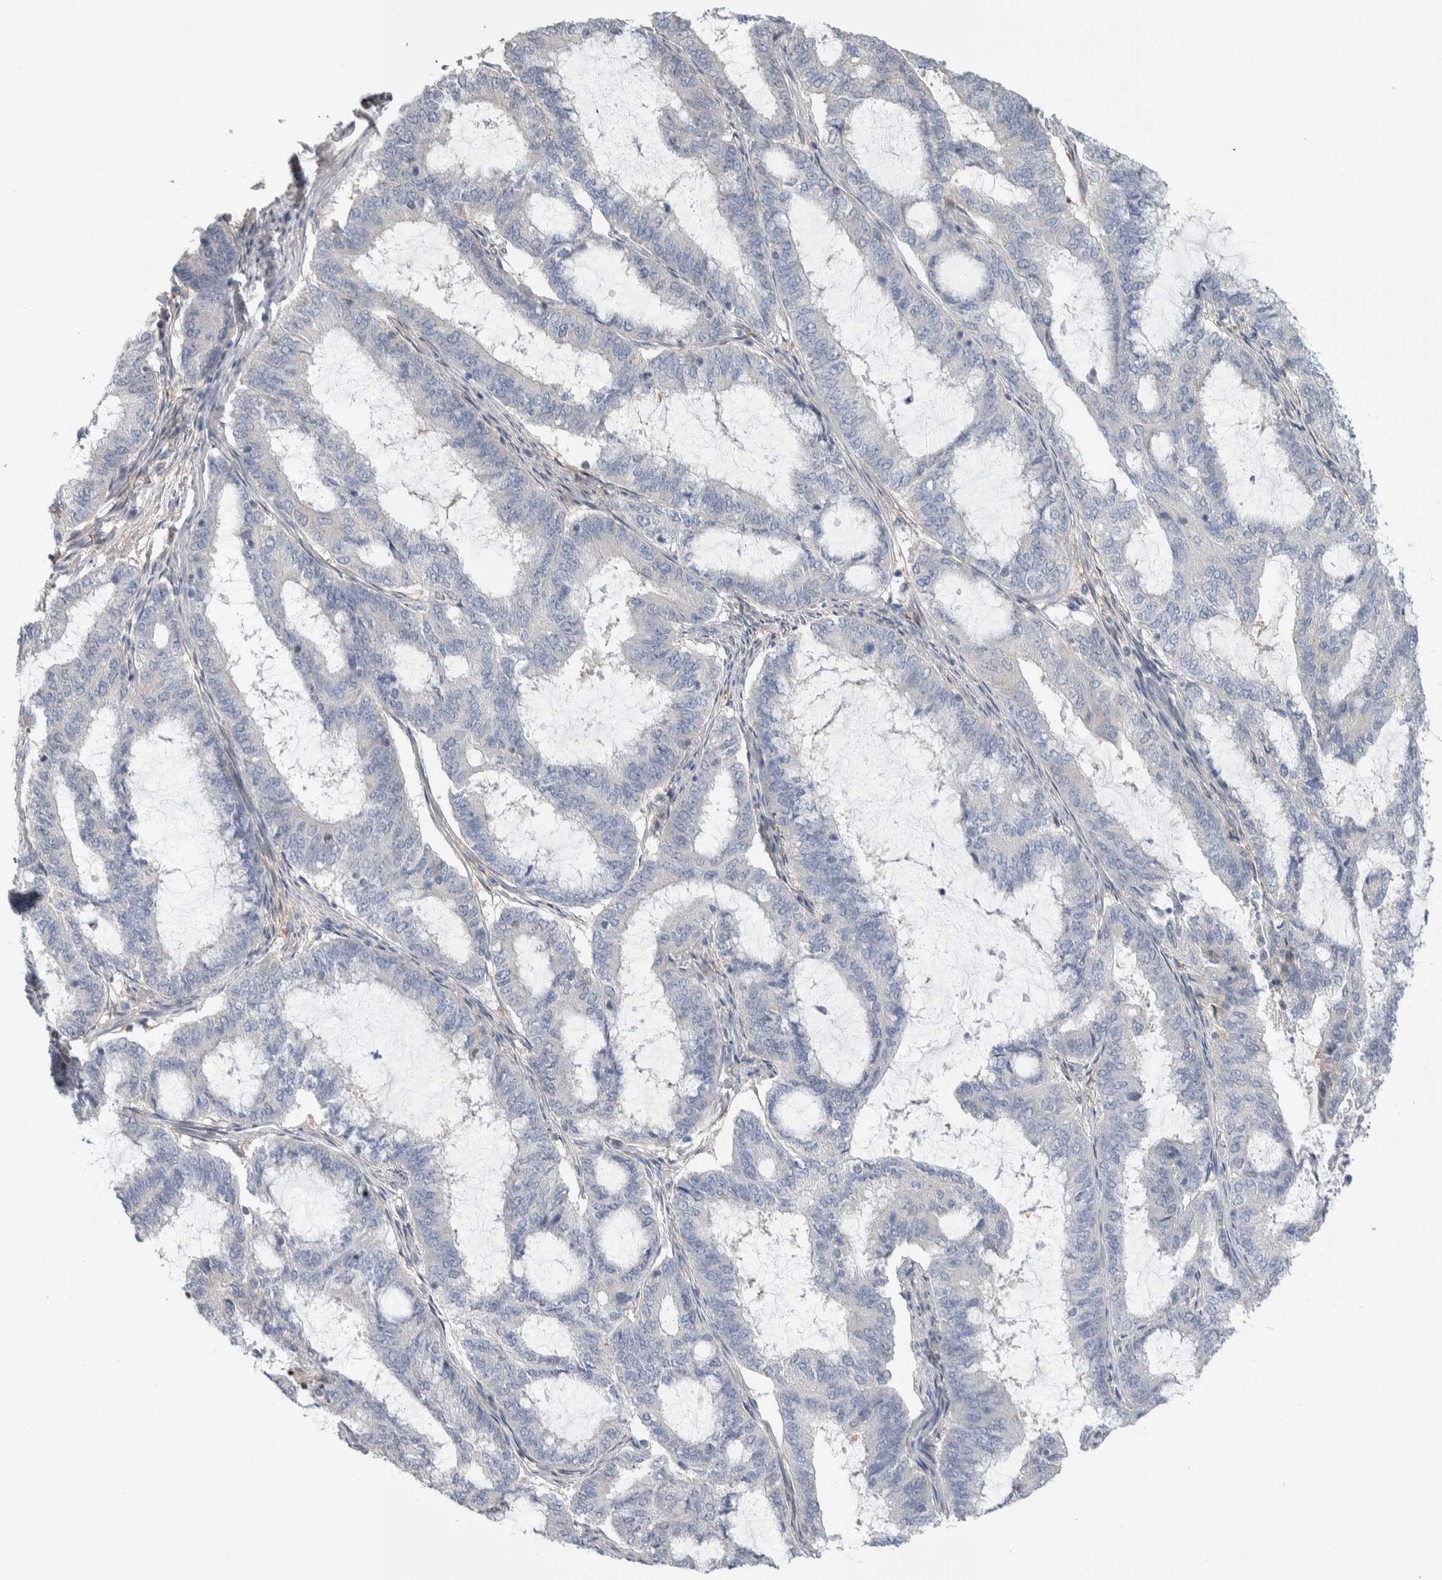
{"staining": {"intensity": "negative", "quantity": "none", "location": "none"}, "tissue": "endometrial cancer", "cell_type": "Tumor cells", "image_type": "cancer", "snomed": [{"axis": "morphology", "description": "Adenocarcinoma, NOS"}, {"axis": "topography", "description": "Endometrium"}], "caption": "The image shows no staining of tumor cells in endometrial cancer (adenocarcinoma).", "gene": "TAX1BP1", "patient": {"sex": "female", "age": 51}}